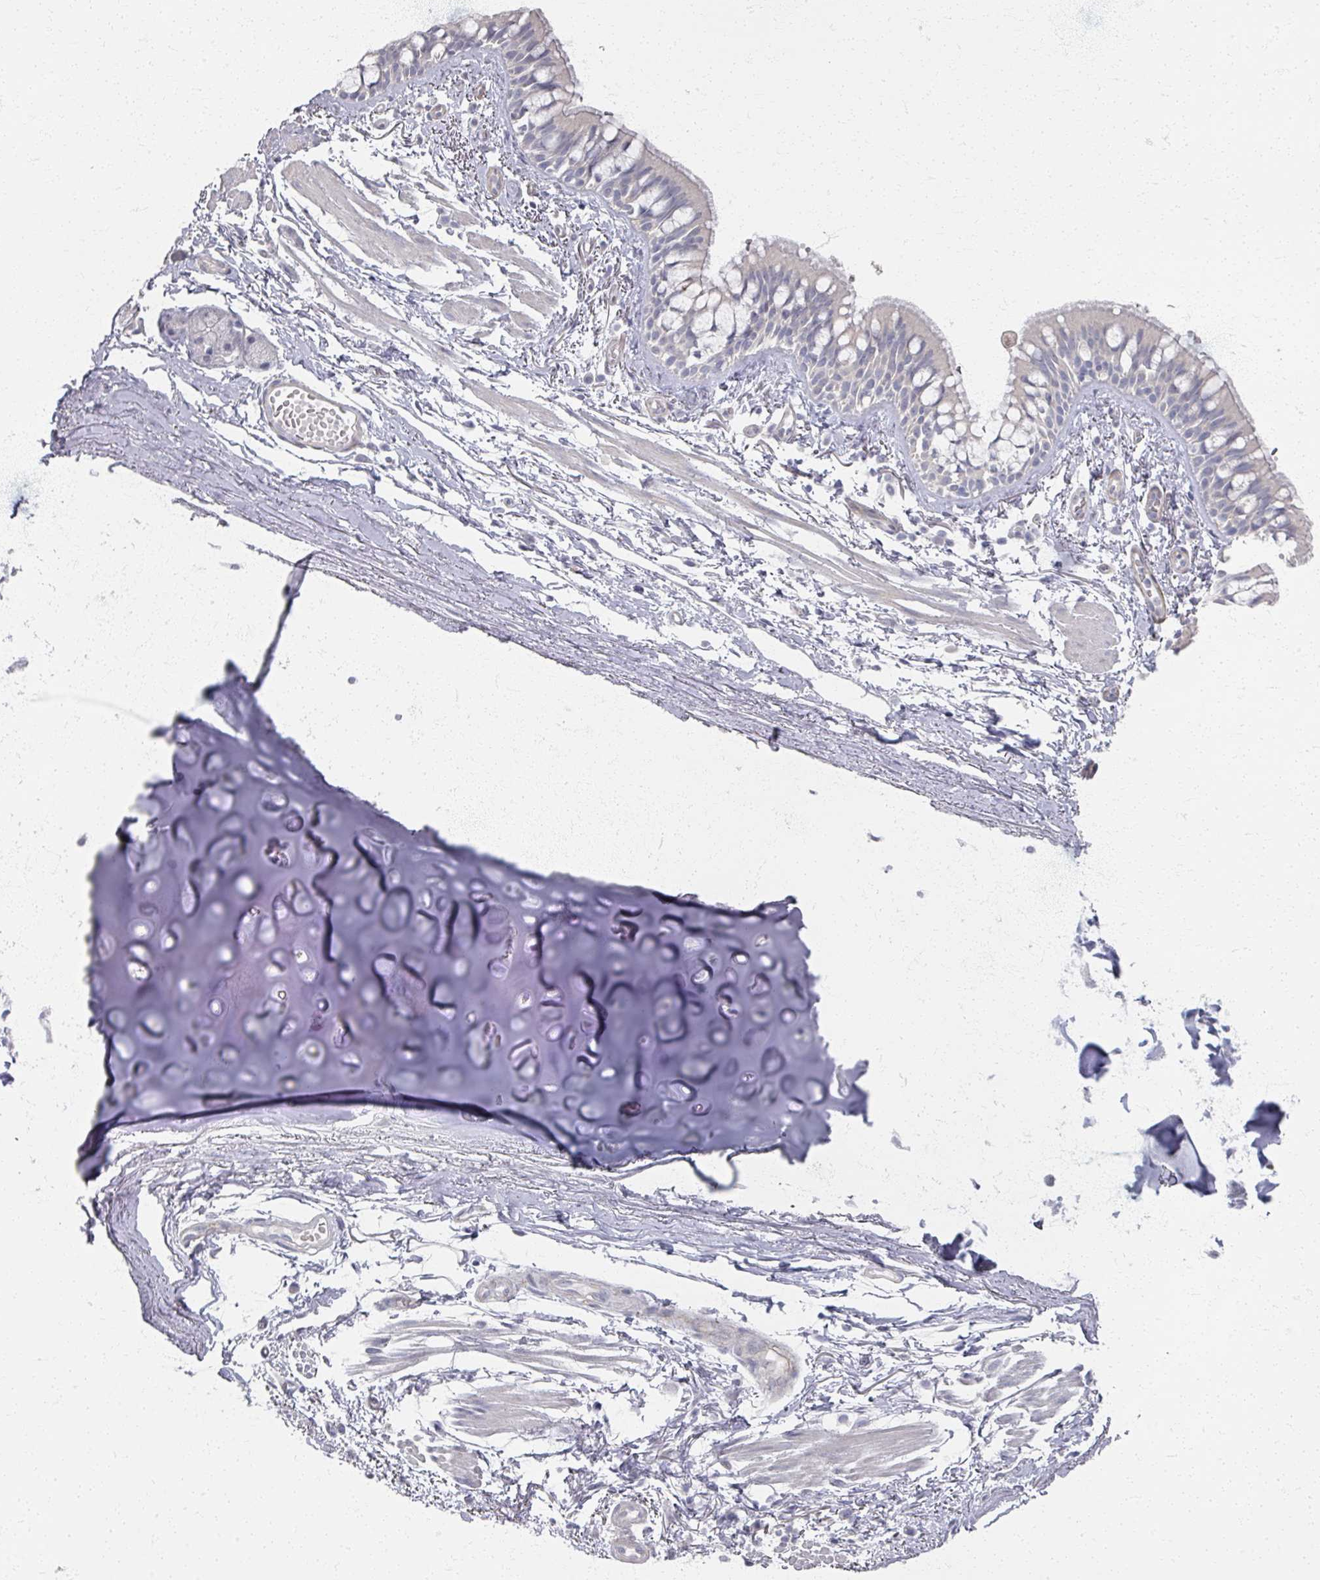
{"staining": {"intensity": "weak", "quantity": "<25%", "location": "cytoplasmic/membranous"}, "tissue": "bronchus", "cell_type": "Respiratory epithelial cells", "image_type": "normal", "snomed": [{"axis": "morphology", "description": "Normal tissue, NOS"}, {"axis": "topography", "description": "Lymph node"}, {"axis": "topography", "description": "Cartilage tissue"}, {"axis": "topography", "description": "Bronchus"}], "caption": "The micrograph reveals no staining of respiratory epithelial cells in benign bronchus.", "gene": "TTYH3", "patient": {"sex": "female", "age": 70}}